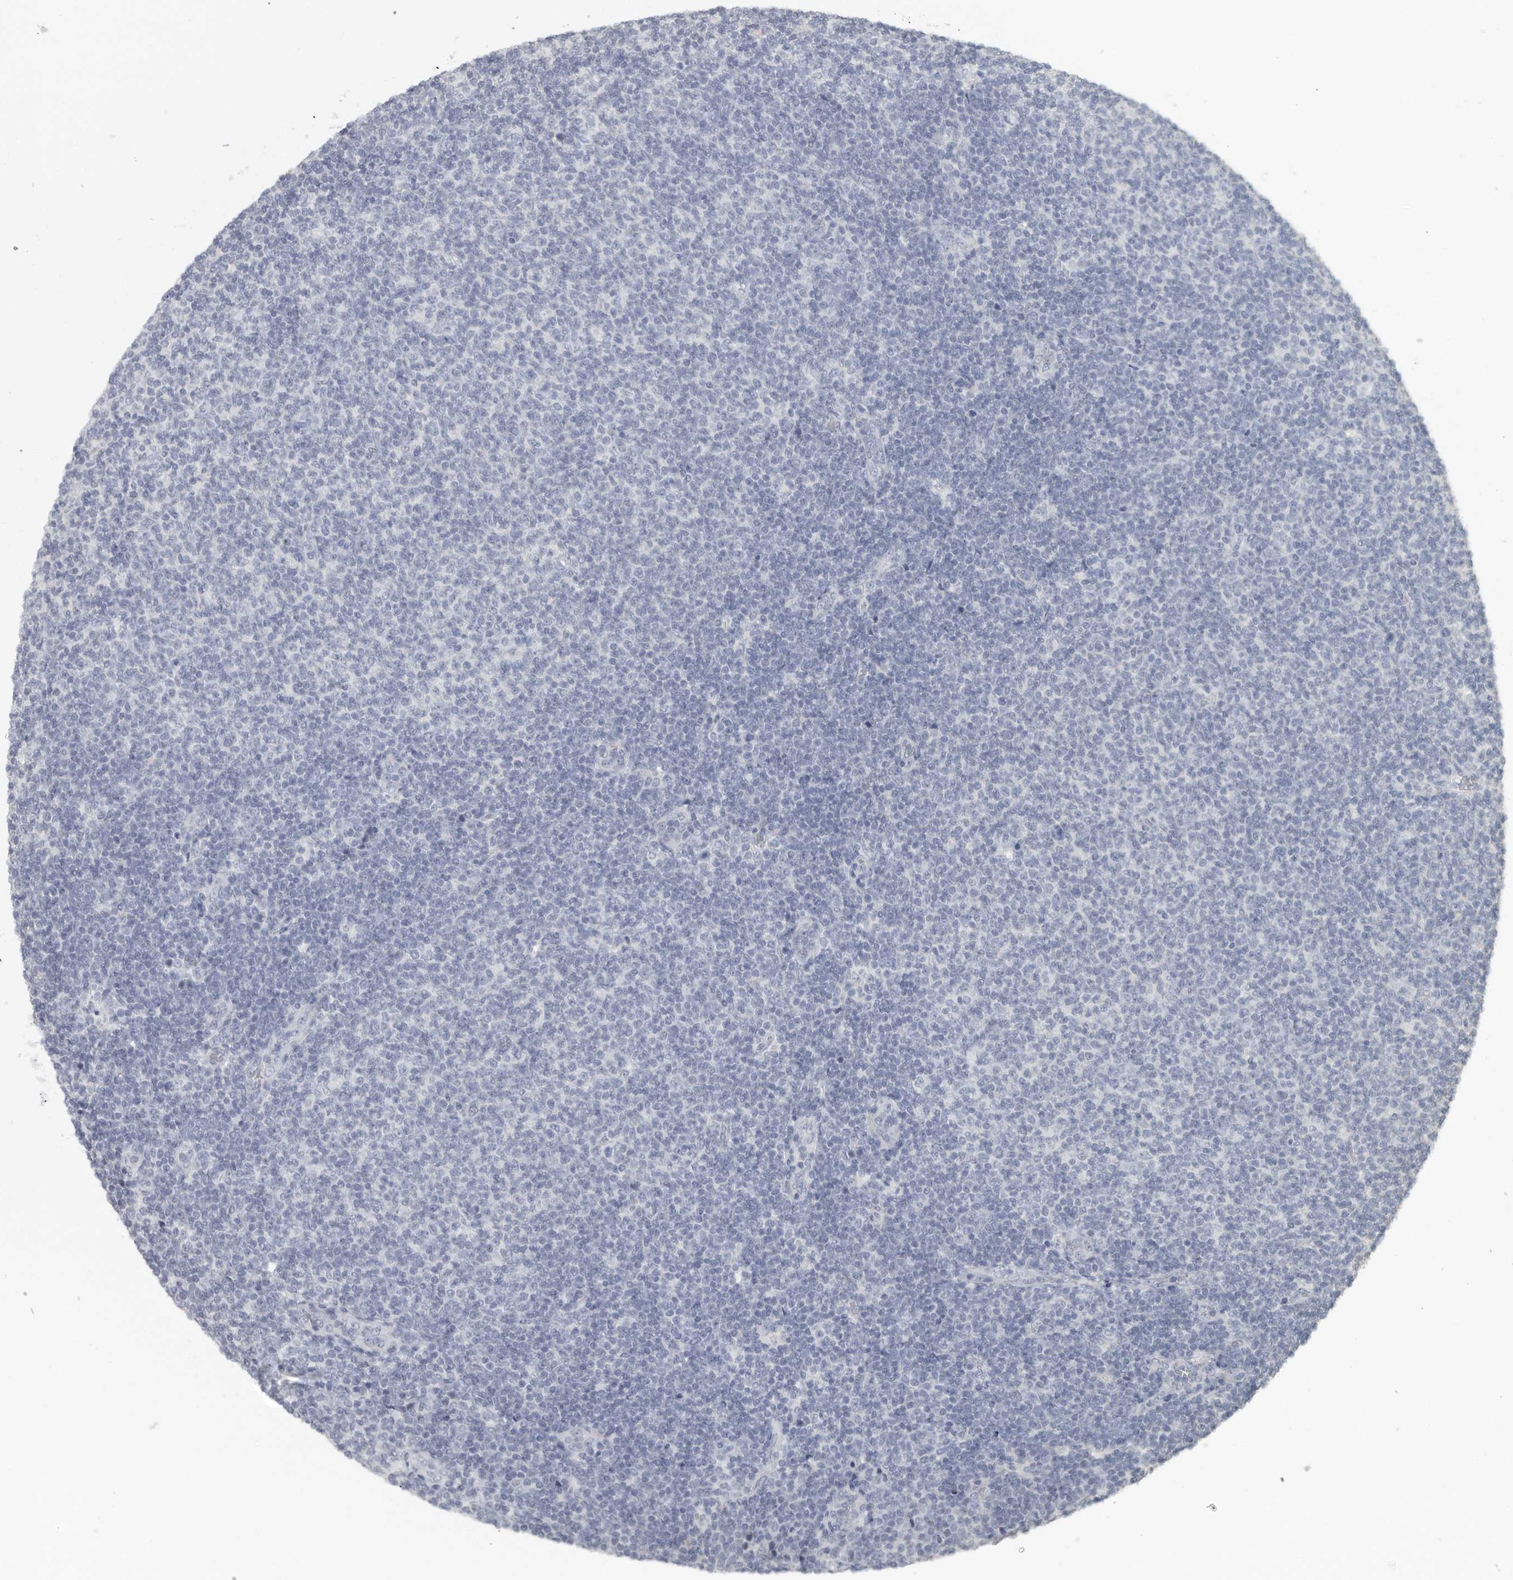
{"staining": {"intensity": "negative", "quantity": "none", "location": "none"}, "tissue": "lymphoma", "cell_type": "Tumor cells", "image_type": "cancer", "snomed": [{"axis": "morphology", "description": "Malignant lymphoma, non-Hodgkin's type, Low grade"}, {"axis": "topography", "description": "Lymph node"}], "caption": "A micrograph of human lymphoma is negative for staining in tumor cells.", "gene": "DNAJC11", "patient": {"sex": "male", "age": 66}}